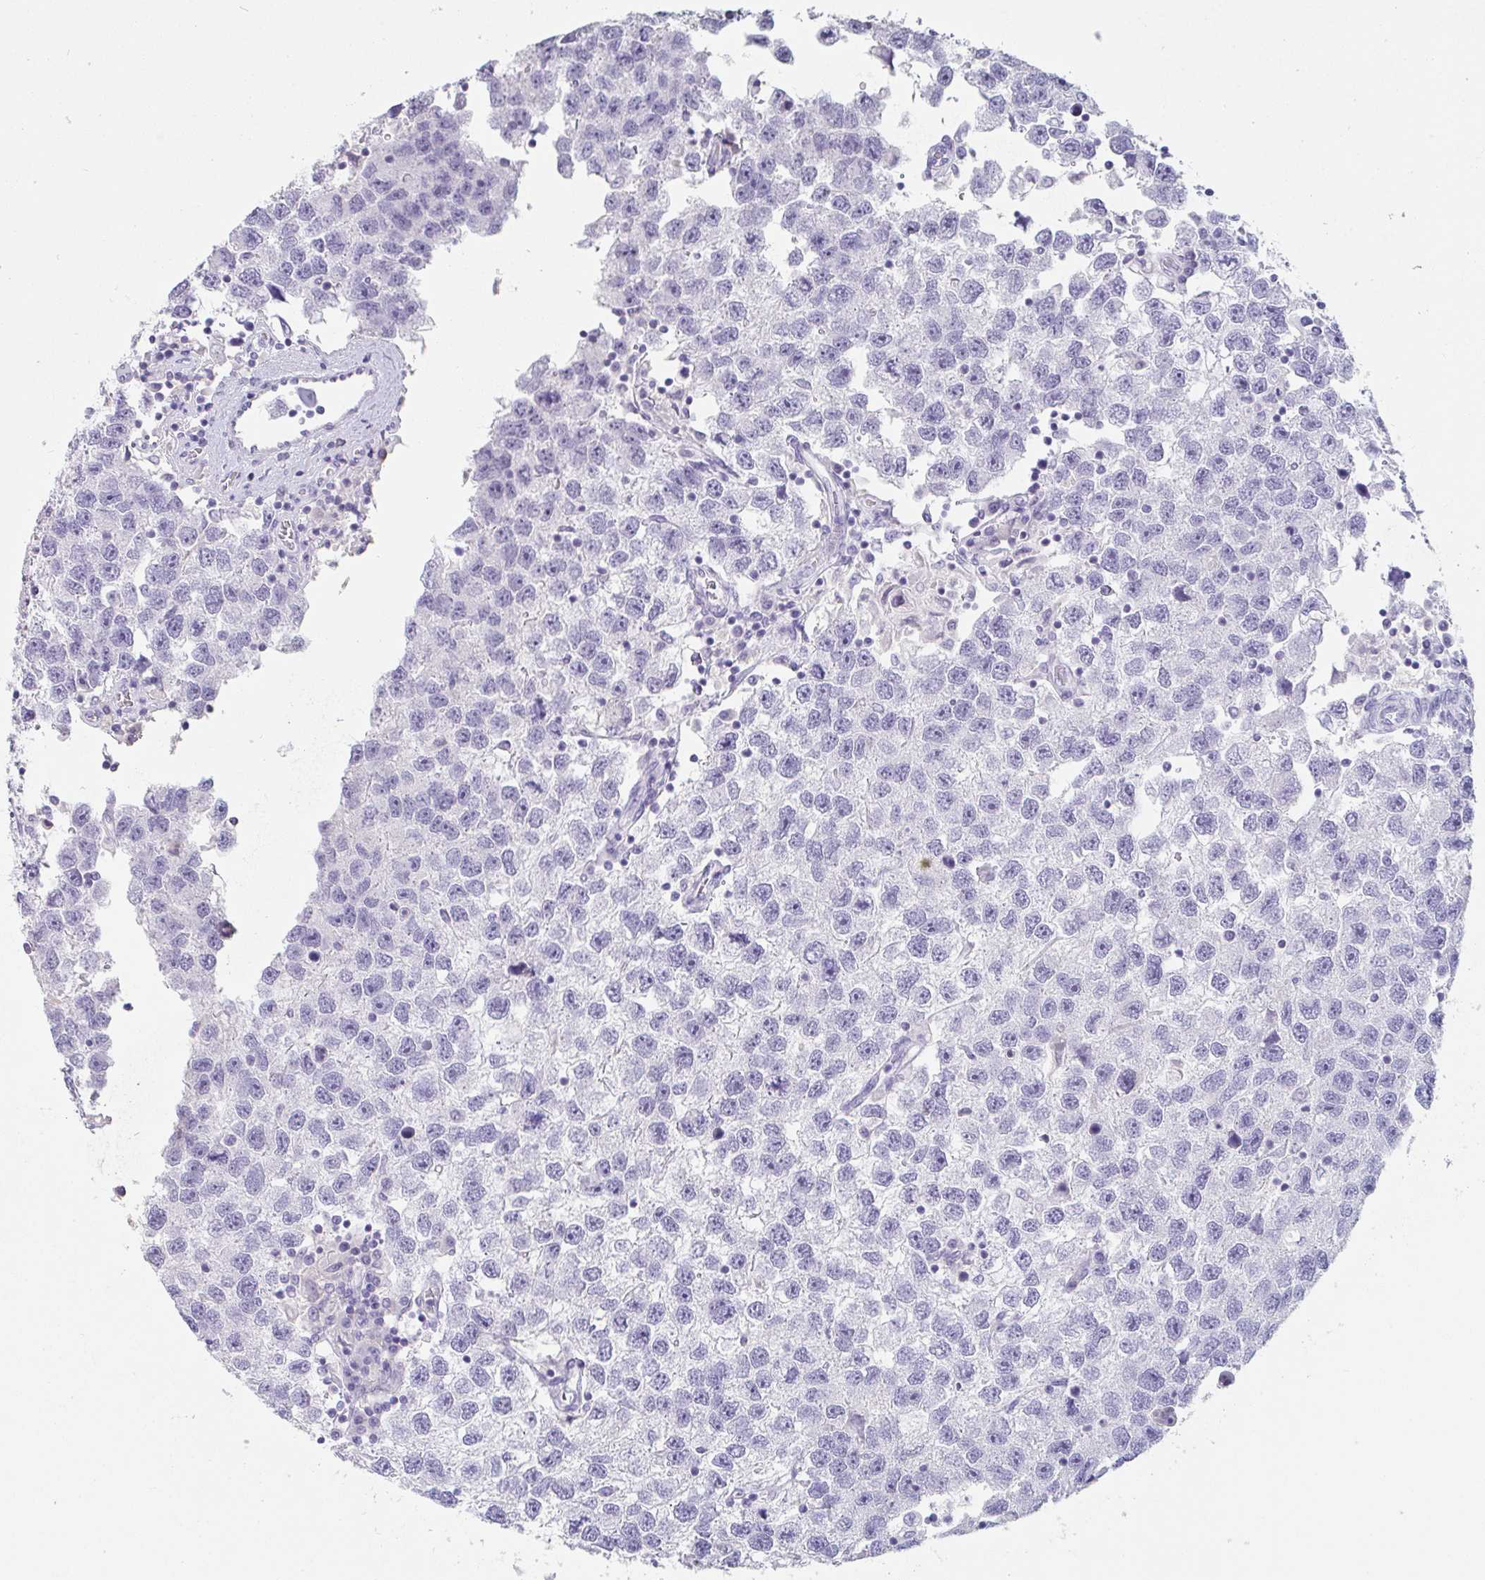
{"staining": {"intensity": "negative", "quantity": "none", "location": "none"}, "tissue": "testis cancer", "cell_type": "Tumor cells", "image_type": "cancer", "snomed": [{"axis": "morphology", "description": "Seminoma, NOS"}, {"axis": "topography", "description": "Testis"}], "caption": "Protein analysis of seminoma (testis) displays no significant positivity in tumor cells.", "gene": "EMC4", "patient": {"sex": "male", "age": 26}}